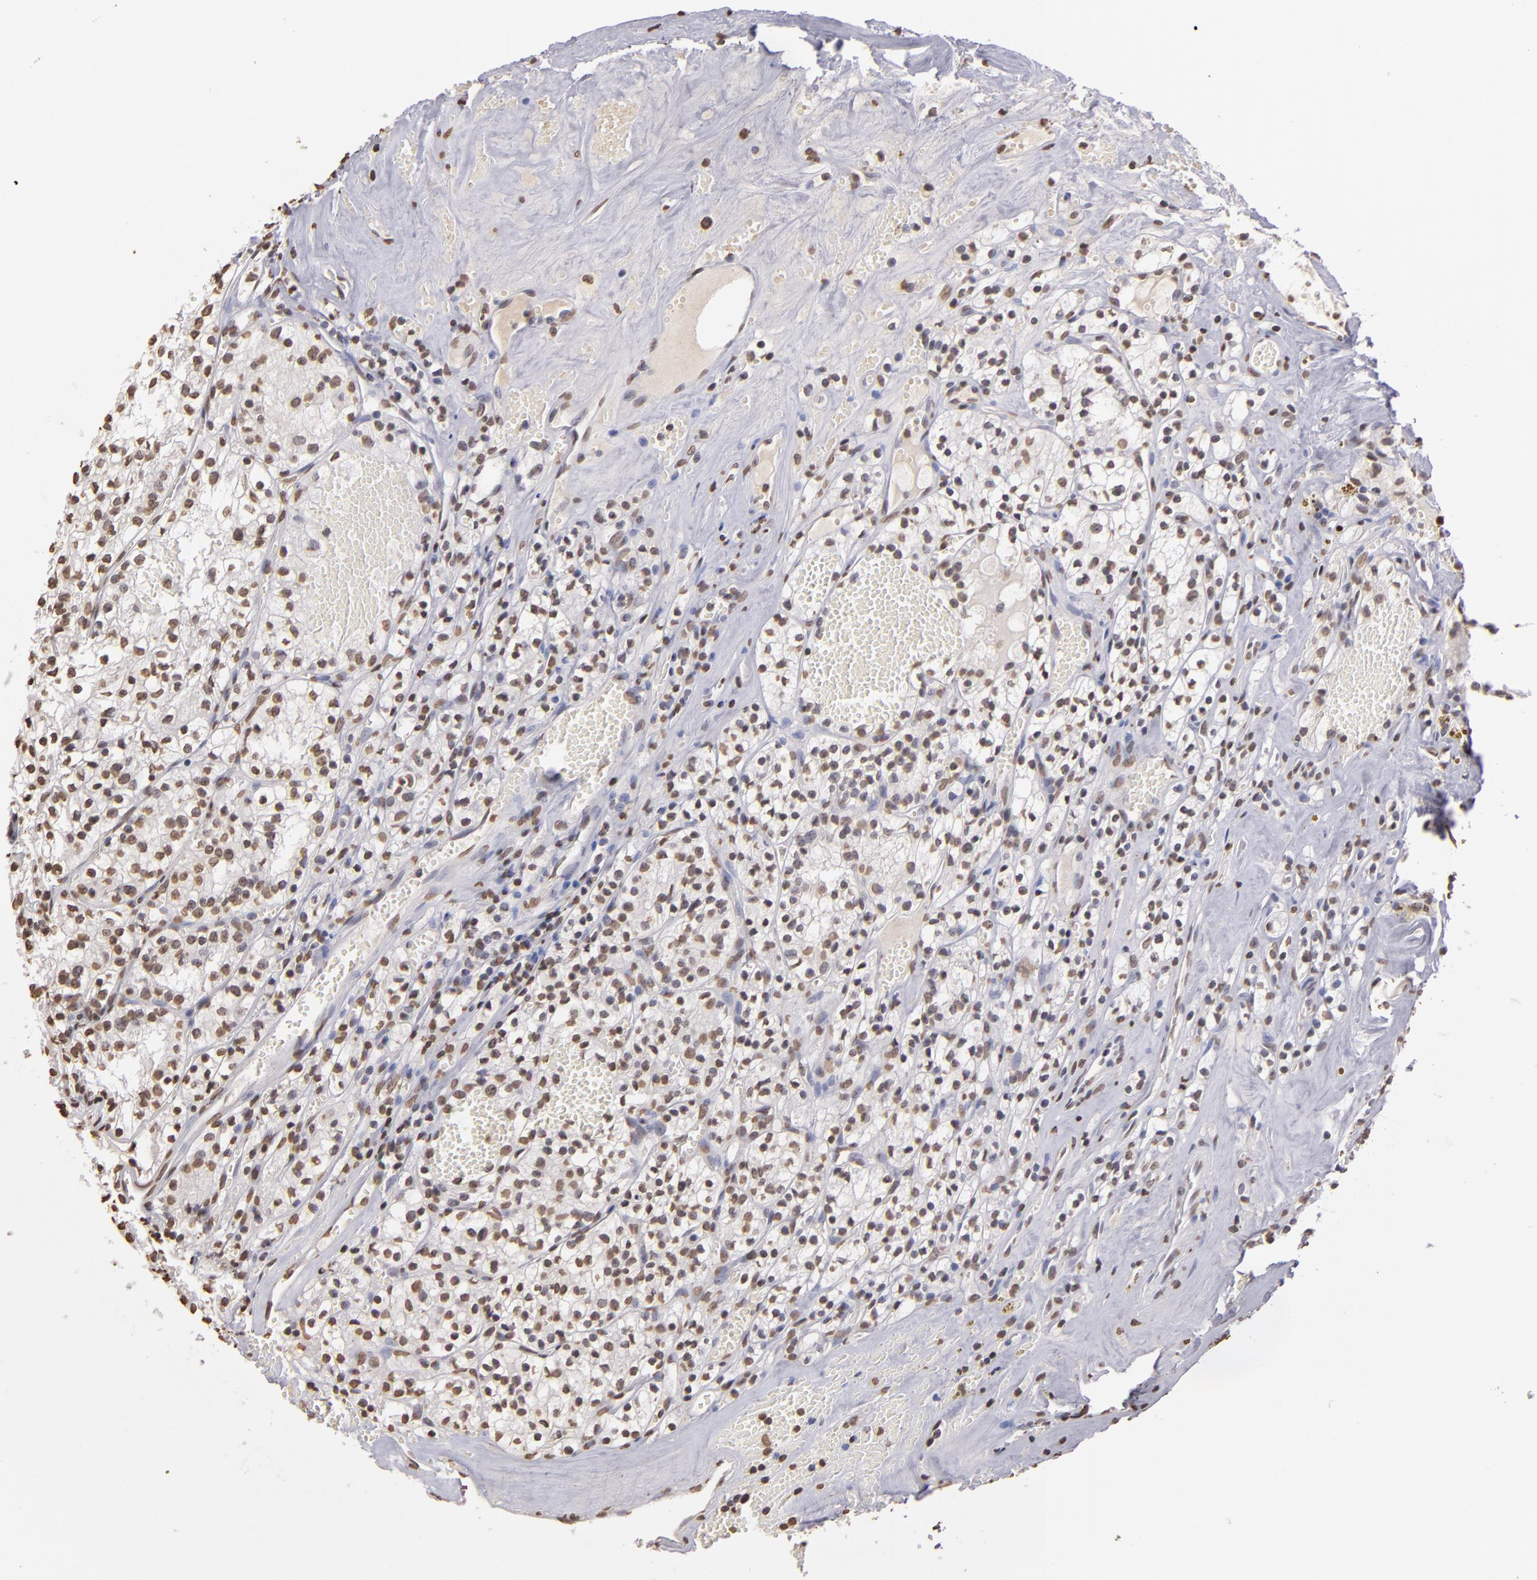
{"staining": {"intensity": "moderate", "quantity": ">75%", "location": "nuclear"}, "tissue": "renal cancer", "cell_type": "Tumor cells", "image_type": "cancer", "snomed": [{"axis": "morphology", "description": "Adenocarcinoma, NOS"}, {"axis": "topography", "description": "Kidney"}], "caption": "IHC photomicrograph of neoplastic tissue: adenocarcinoma (renal) stained using IHC reveals medium levels of moderate protein expression localized specifically in the nuclear of tumor cells, appearing as a nuclear brown color.", "gene": "LBX1", "patient": {"sex": "male", "age": 61}}